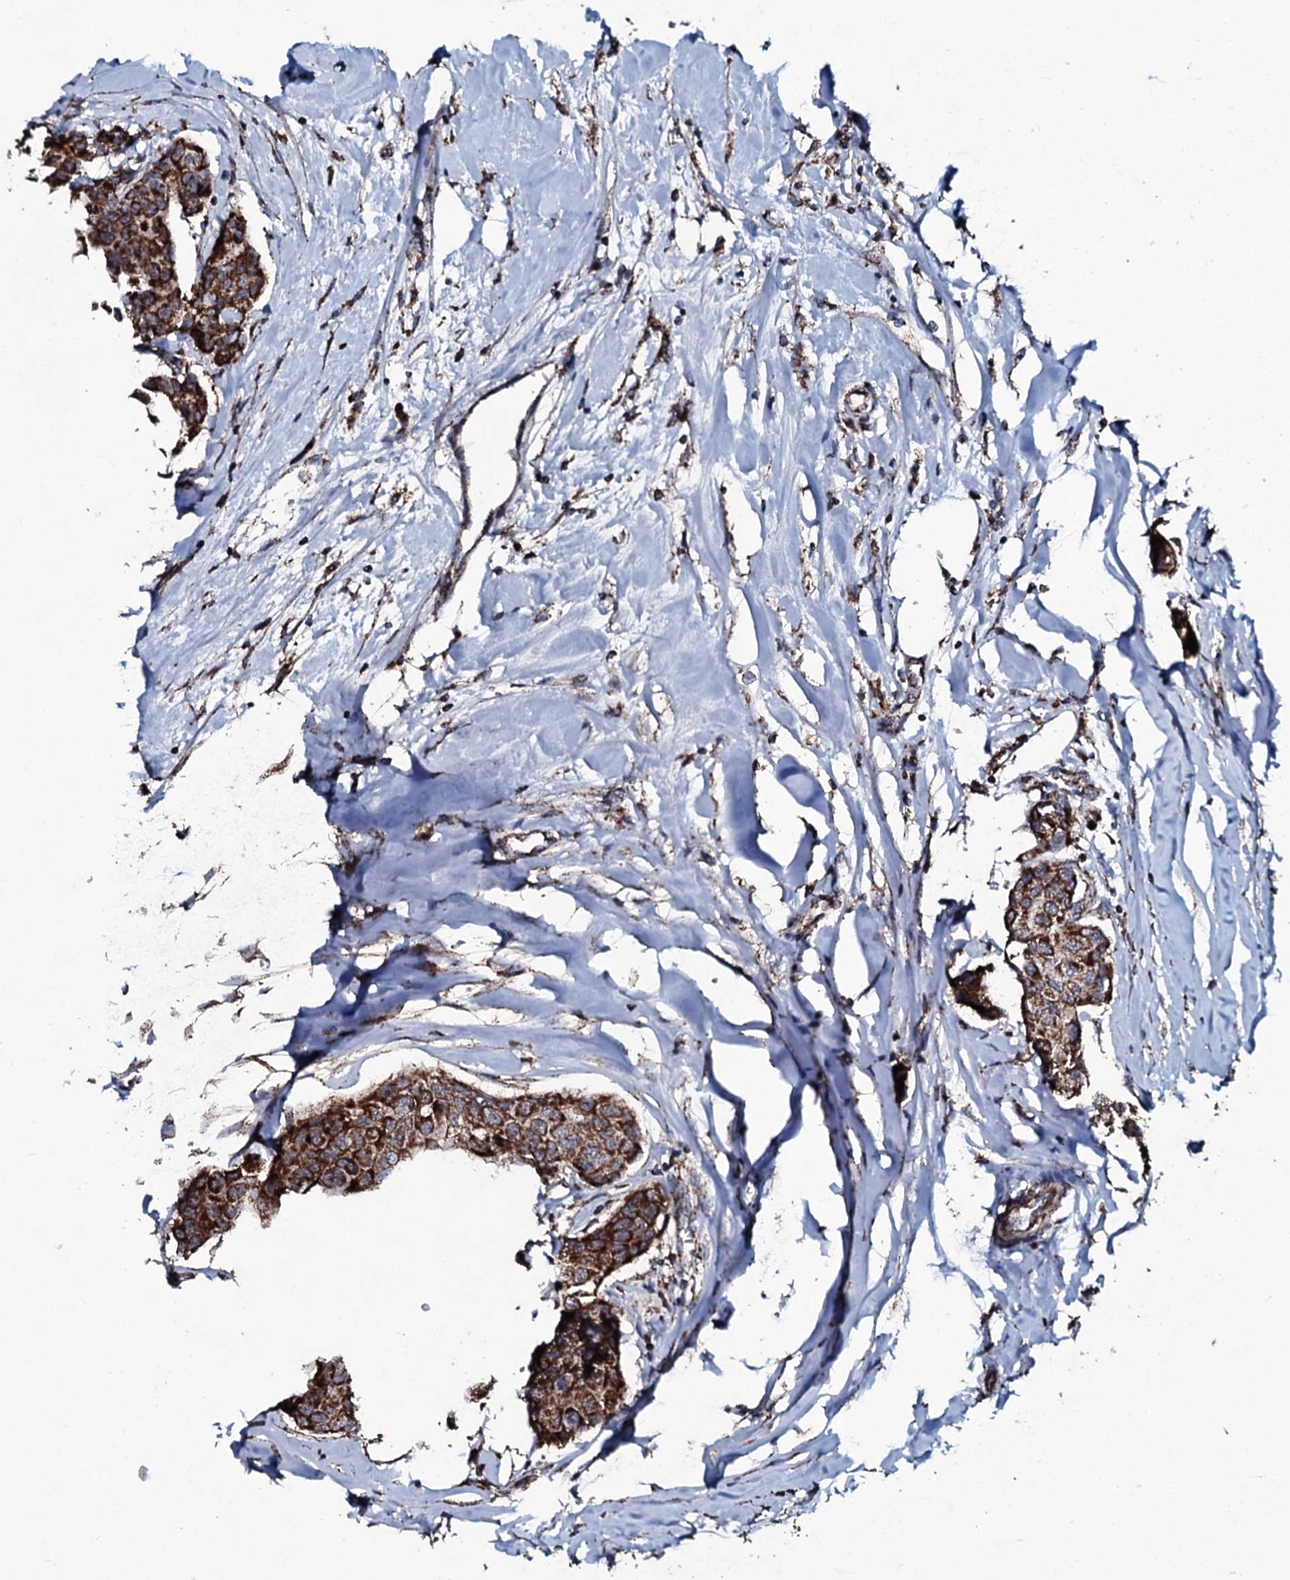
{"staining": {"intensity": "strong", "quantity": ">75%", "location": "cytoplasmic/membranous"}, "tissue": "breast cancer", "cell_type": "Tumor cells", "image_type": "cancer", "snomed": [{"axis": "morphology", "description": "Duct carcinoma"}, {"axis": "topography", "description": "Breast"}], "caption": "Brown immunohistochemical staining in human invasive ductal carcinoma (breast) displays strong cytoplasmic/membranous expression in about >75% of tumor cells. (IHC, brightfield microscopy, high magnification).", "gene": "DYNC2I2", "patient": {"sex": "female", "age": 80}}